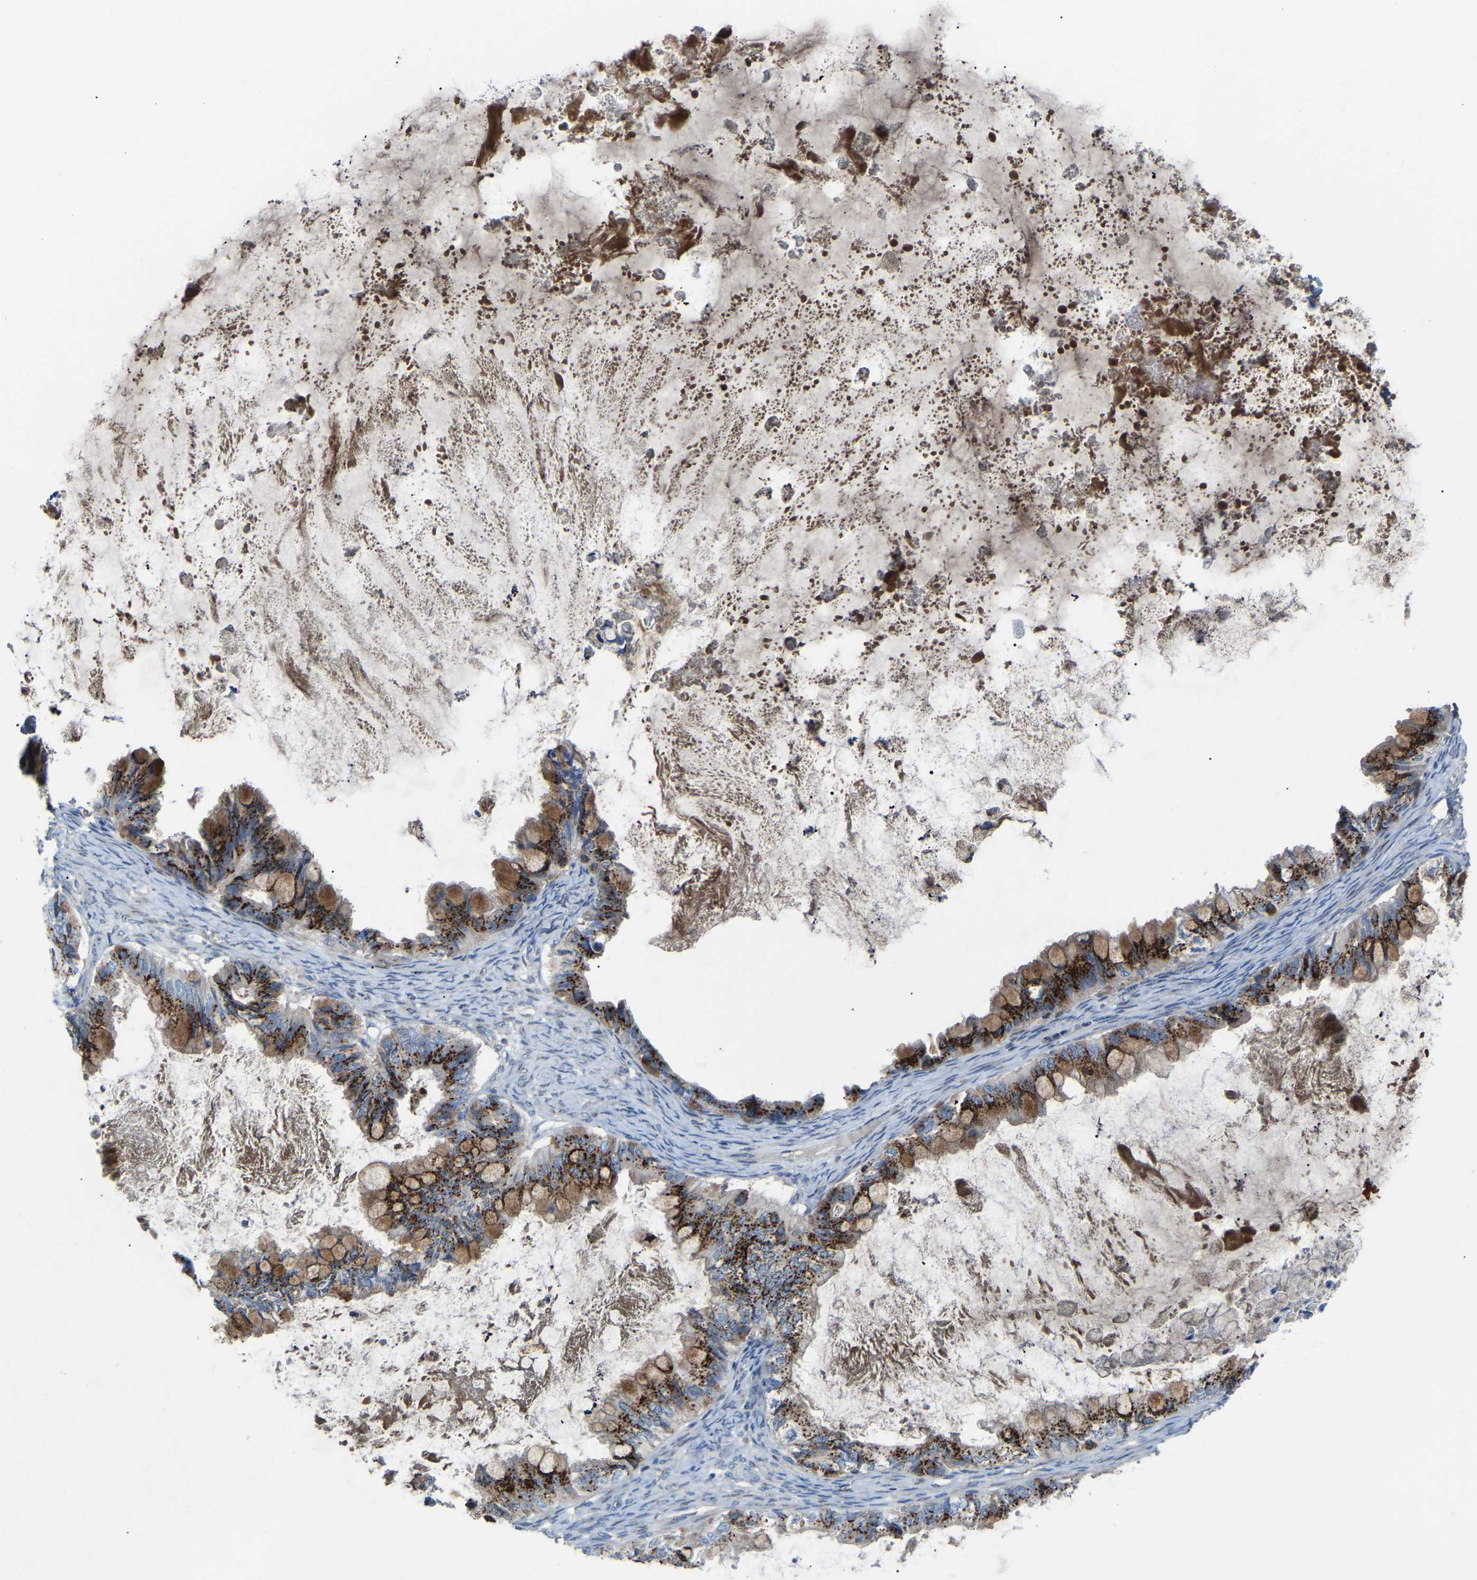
{"staining": {"intensity": "strong", "quantity": ">75%", "location": "cytoplasmic/membranous"}, "tissue": "ovarian cancer", "cell_type": "Tumor cells", "image_type": "cancer", "snomed": [{"axis": "morphology", "description": "Cystadenocarcinoma, mucinous, NOS"}, {"axis": "topography", "description": "Ovary"}], "caption": "A high-resolution image shows IHC staining of ovarian cancer, which reveals strong cytoplasmic/membranous staining in about >75% of tumor cells.", "gene": "CANT1", "patient": {"sex": "female", "age": 80}}